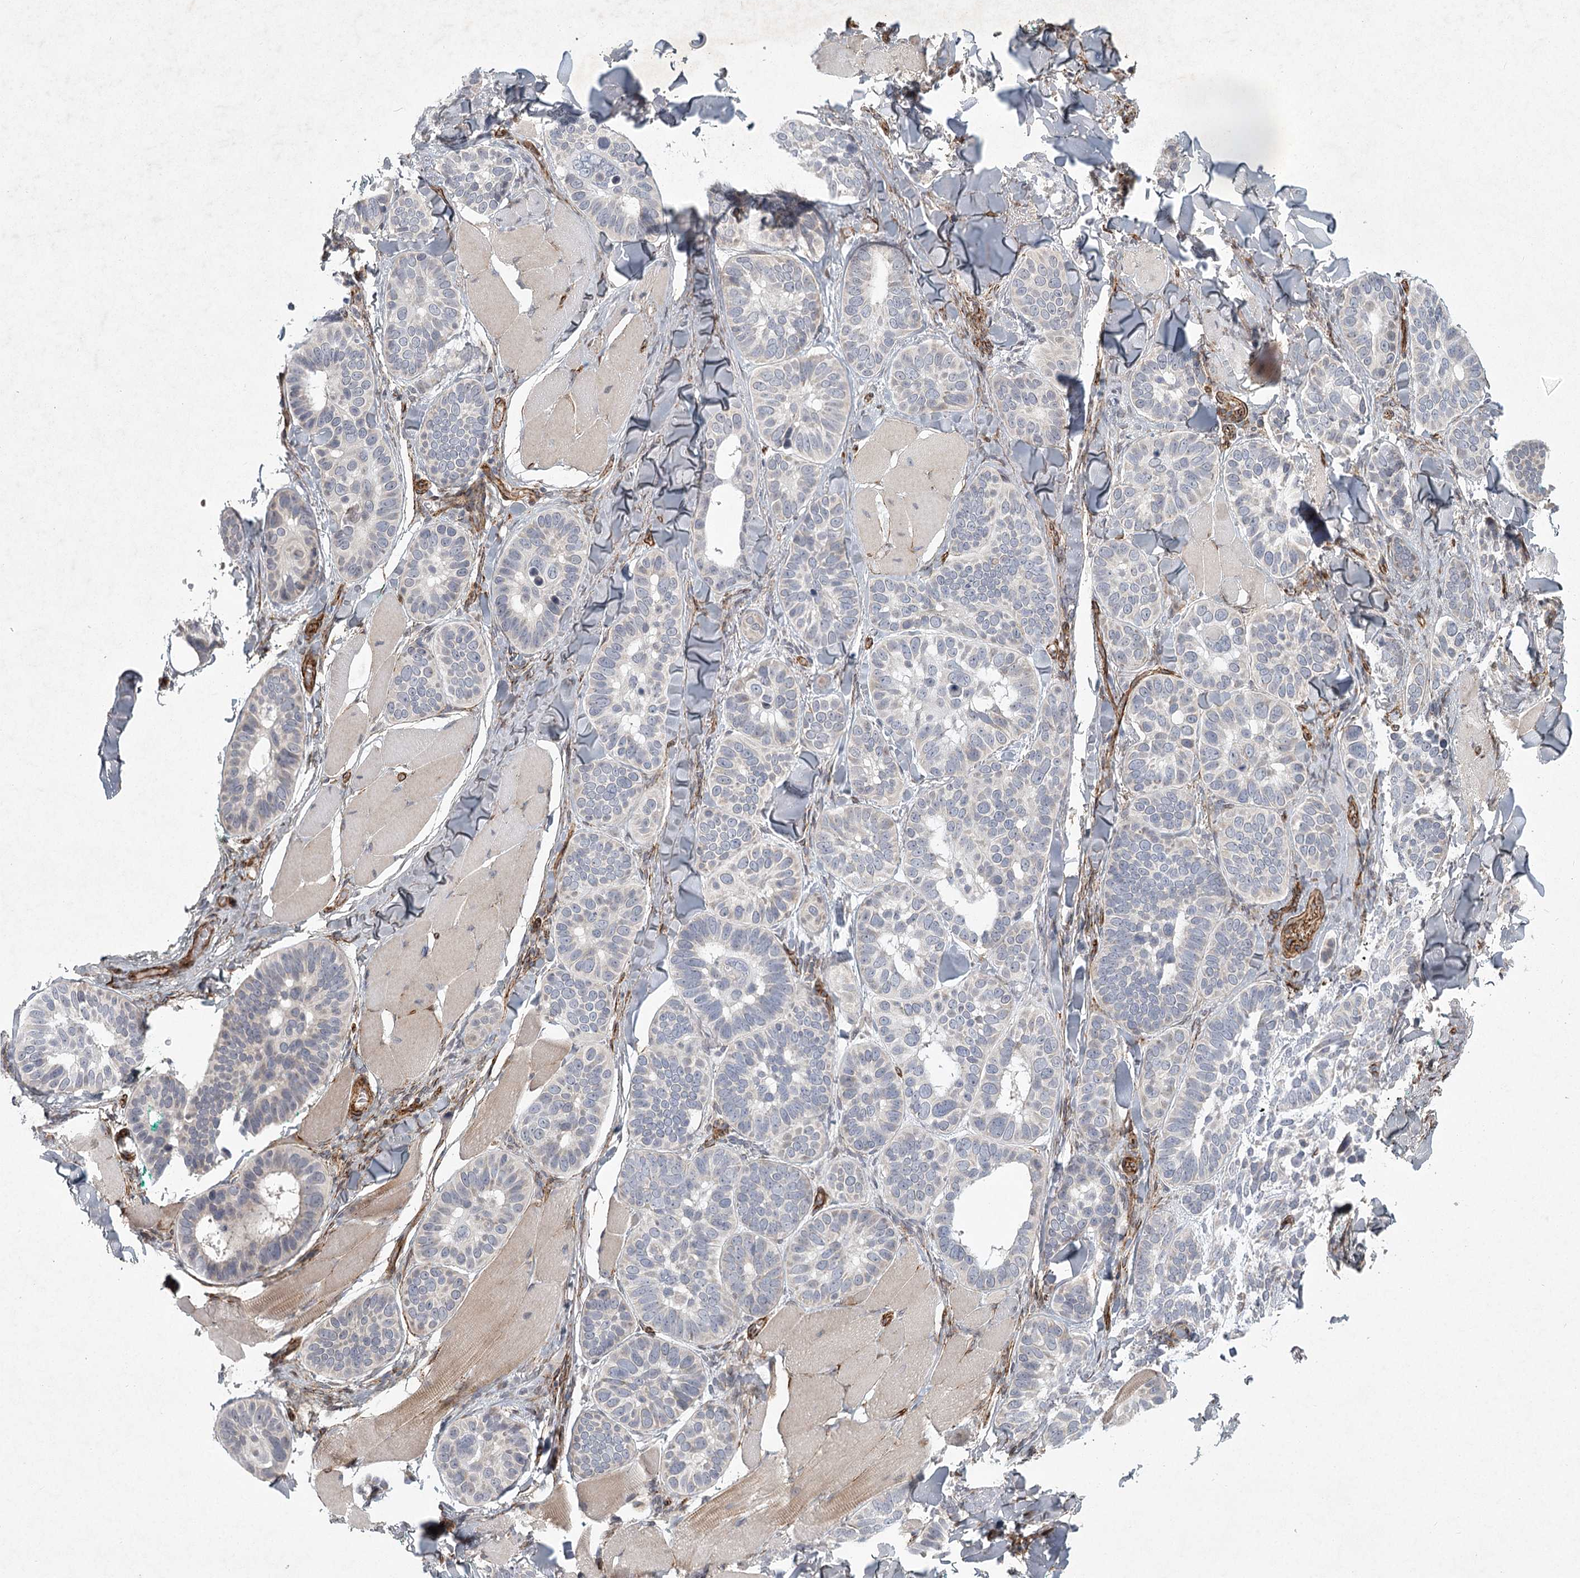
{"staining": {"intensity": "negative", "quantity": "none", "location": "none"}, "tissue": "skin cancer", "cell_type": "Tumor cells", "image_type": "cancer", "snomed": [{"axis": "morphology", "description": "Basal cell carcinoma"}, {"axis": "topography", "description": "Skin"}], "caption": "The histopathology image displays no significant staining in tumor cells of skin cancer (basal cell carcinoma).", "gene": "MEPE", "patient": {"sex": "male", "age": 62}}